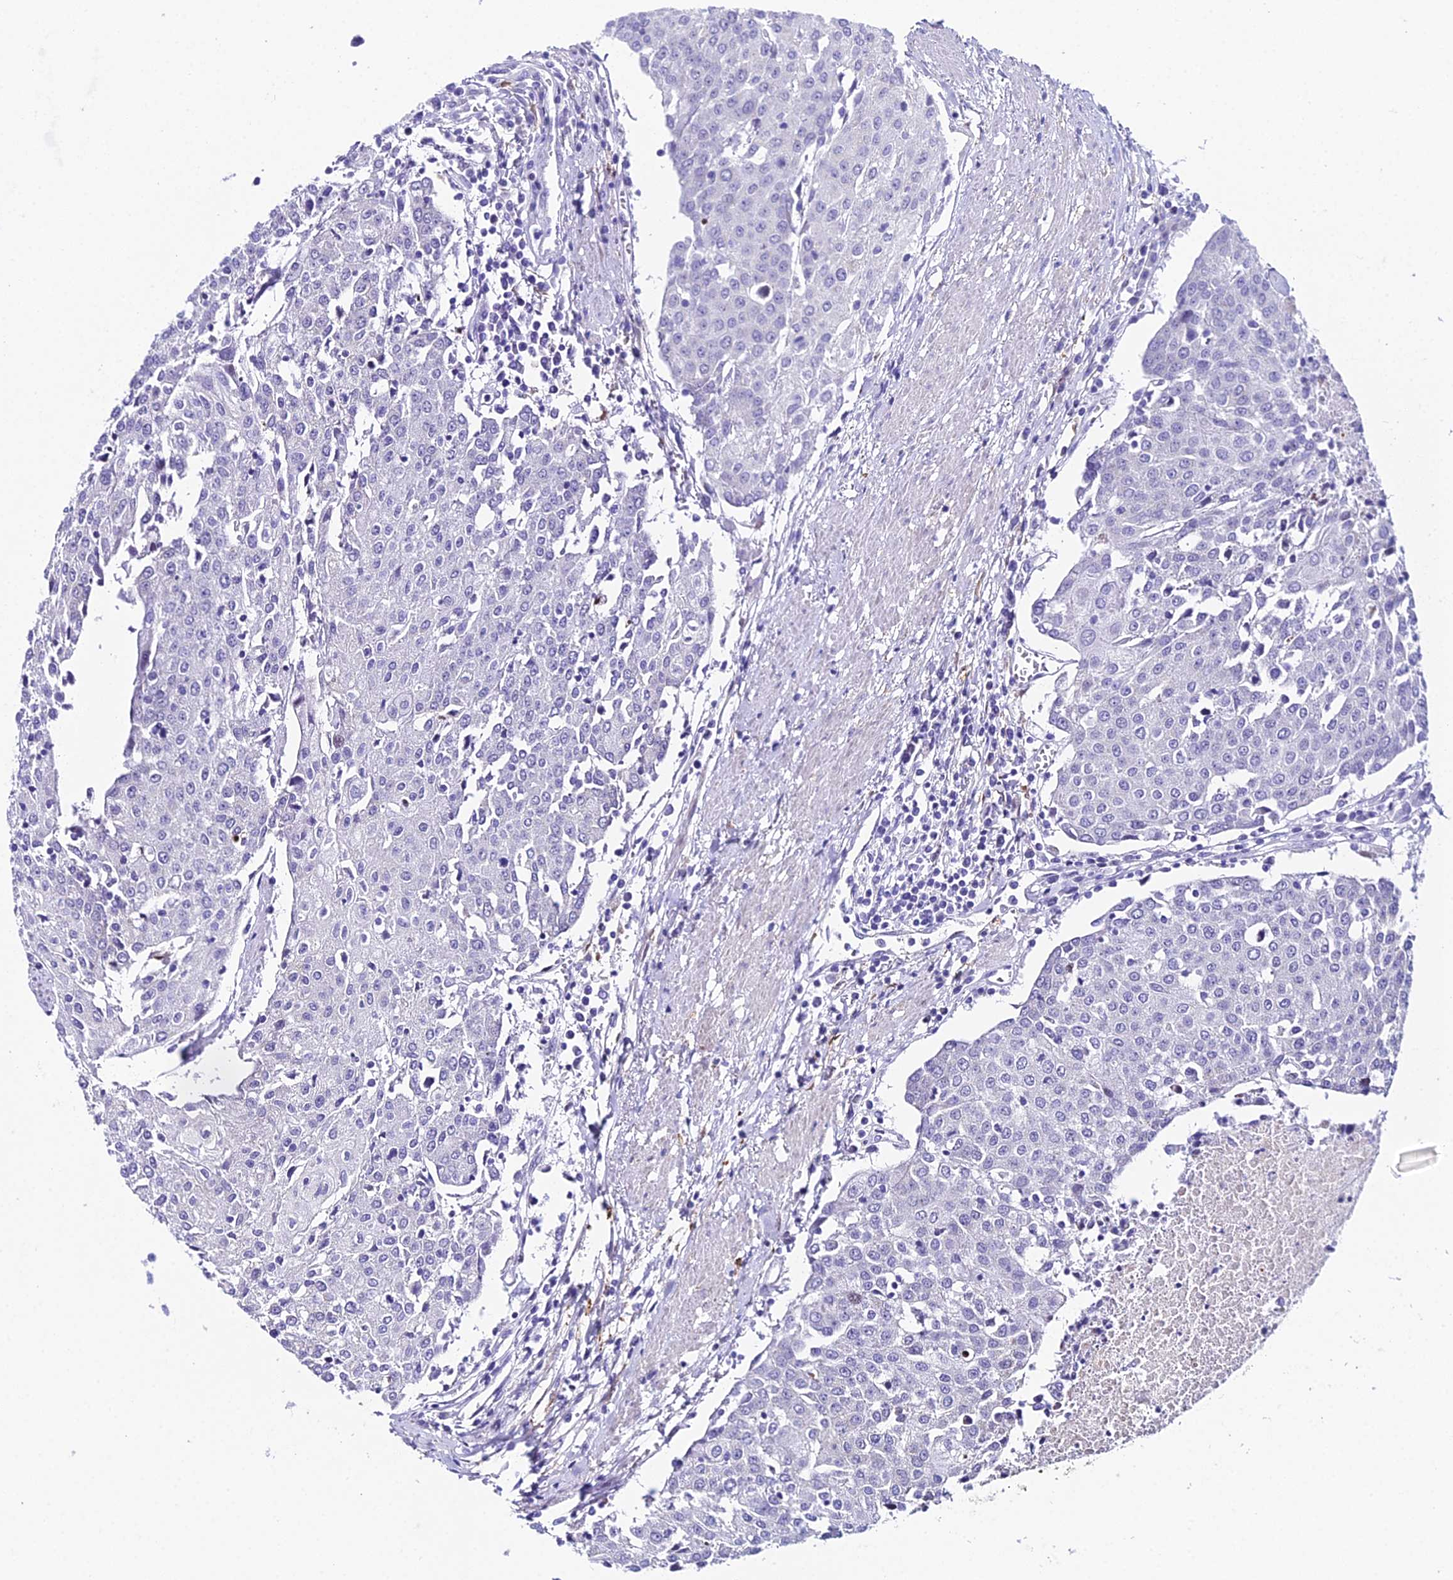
{"staining": {"intensity": "negative", "quantity": "none", "location": "none"}, "tissue": "urothelial cancer", "cell_type": "Tumor cells", "image_type": "cancer", "snomed": [{"axis": "morphology", "description": "Urothelial carcinoma, High grade"}, {"axis": "topography", "description": "Urinary bladder"}], "caption": "There is no significant positivity in tumor cells of high-grade urothelial carcinoma.", "gene": "CC2D2A", "patient": {"sex": "female", "age": 85}}